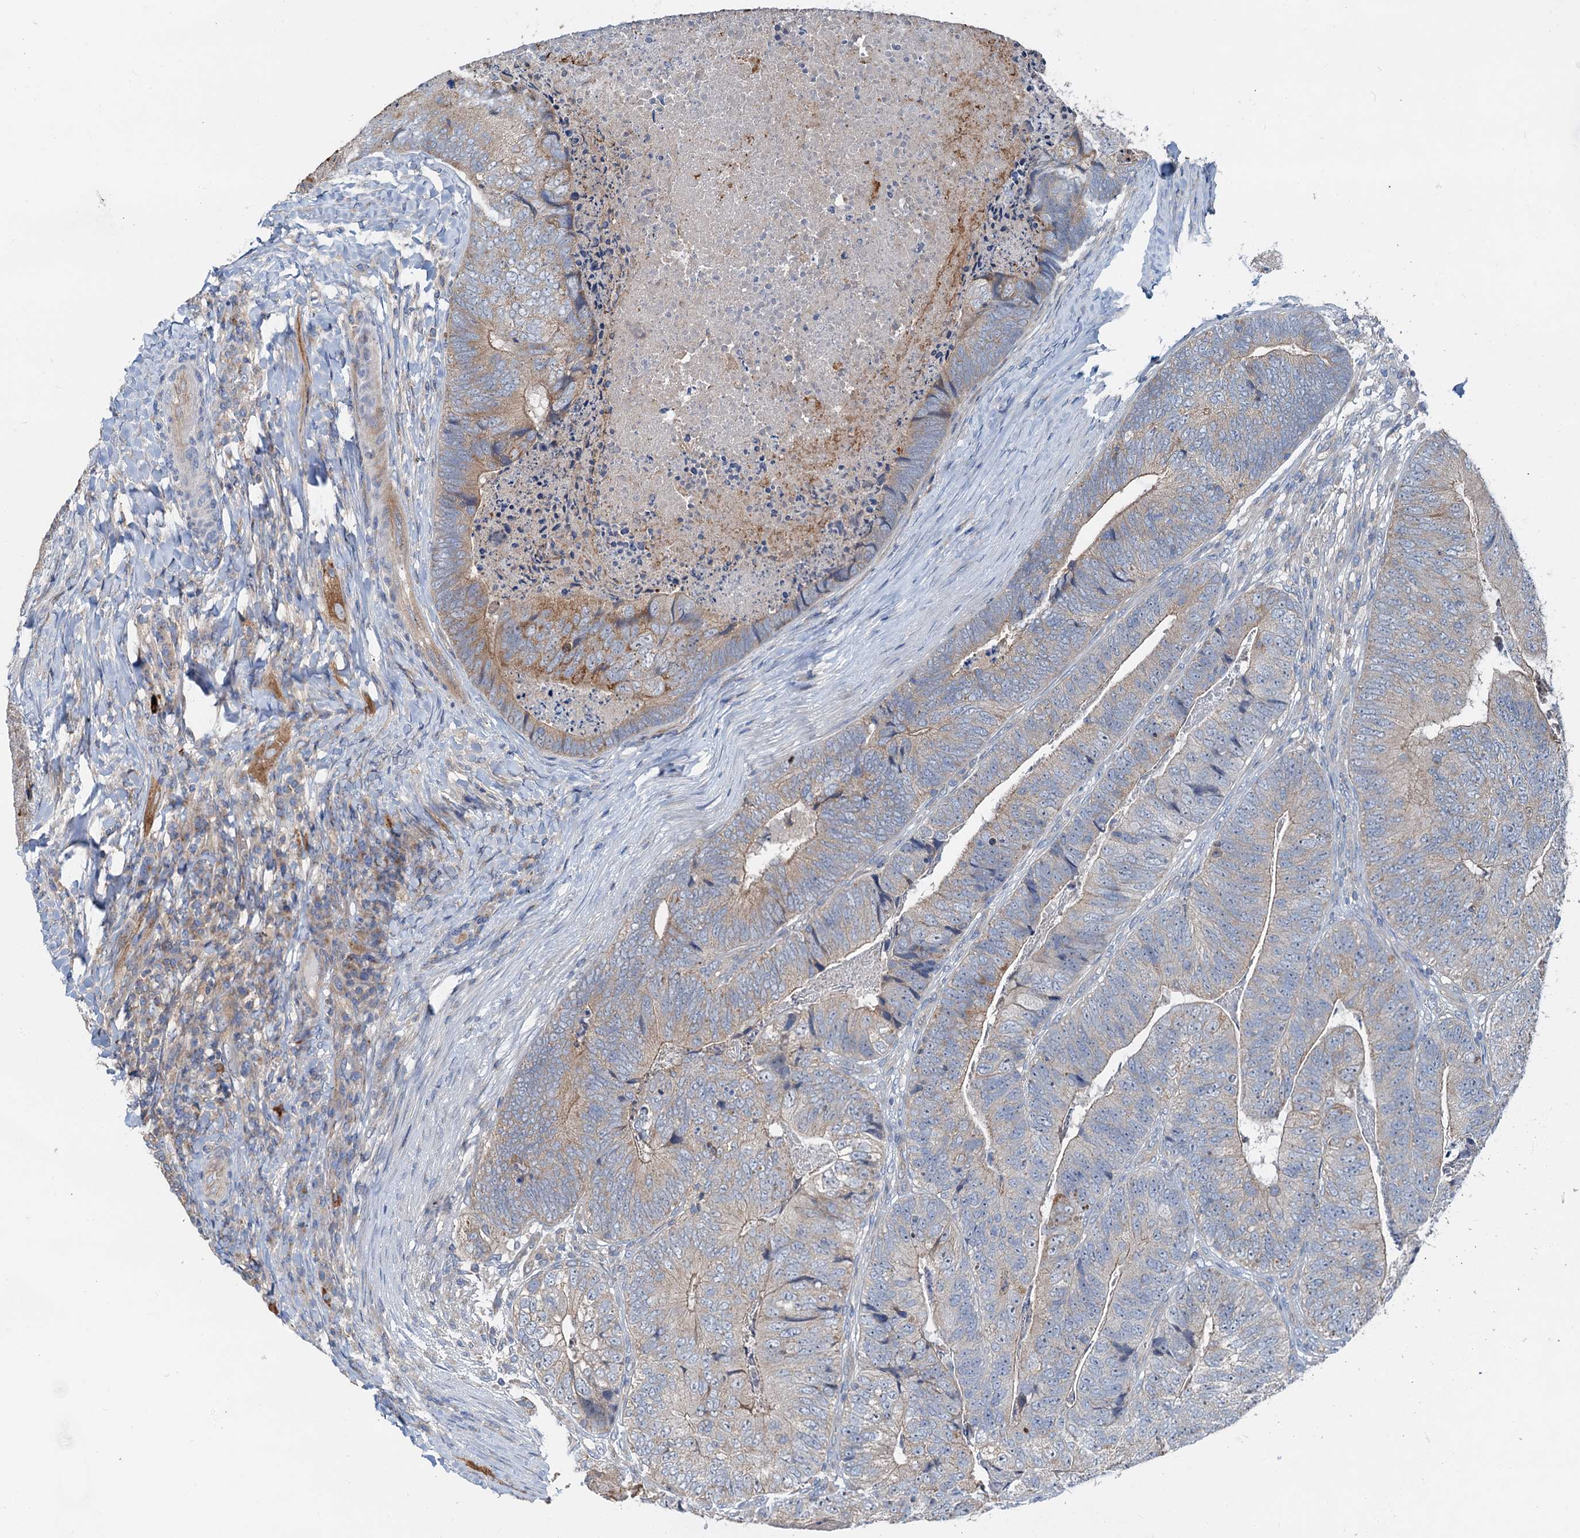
{"staining": {"intensity": "moderate", "quantity": "<25%", "location": "cytoplasmic/membranous"}, "tissue": "colorectal cancer", "cell_type": "Tumor cells", "image_type": "cancer", "snomed": [{"axis": "morphology", "description": "Adenocarcinoma, NOS"}, {"axis": "topography", "description": "Colon"}], "caption": "Immunohistochemistry (IHC) staining of colorectal cancer (adenocarcinoma), which shows low levels of moderate cytoplasmic/membranous staining in approximately <25% of tumor cells indicating moderate cytoplasmic/membranous protein expression. The staining was performed using DAB (3,3'-diaminobenzidine) (brown) for protein detection and nuclei were counterstained in hematoxylin (blue).", "gene": "ANKRD26", "patient": {"sex": "female", "age": 67}}